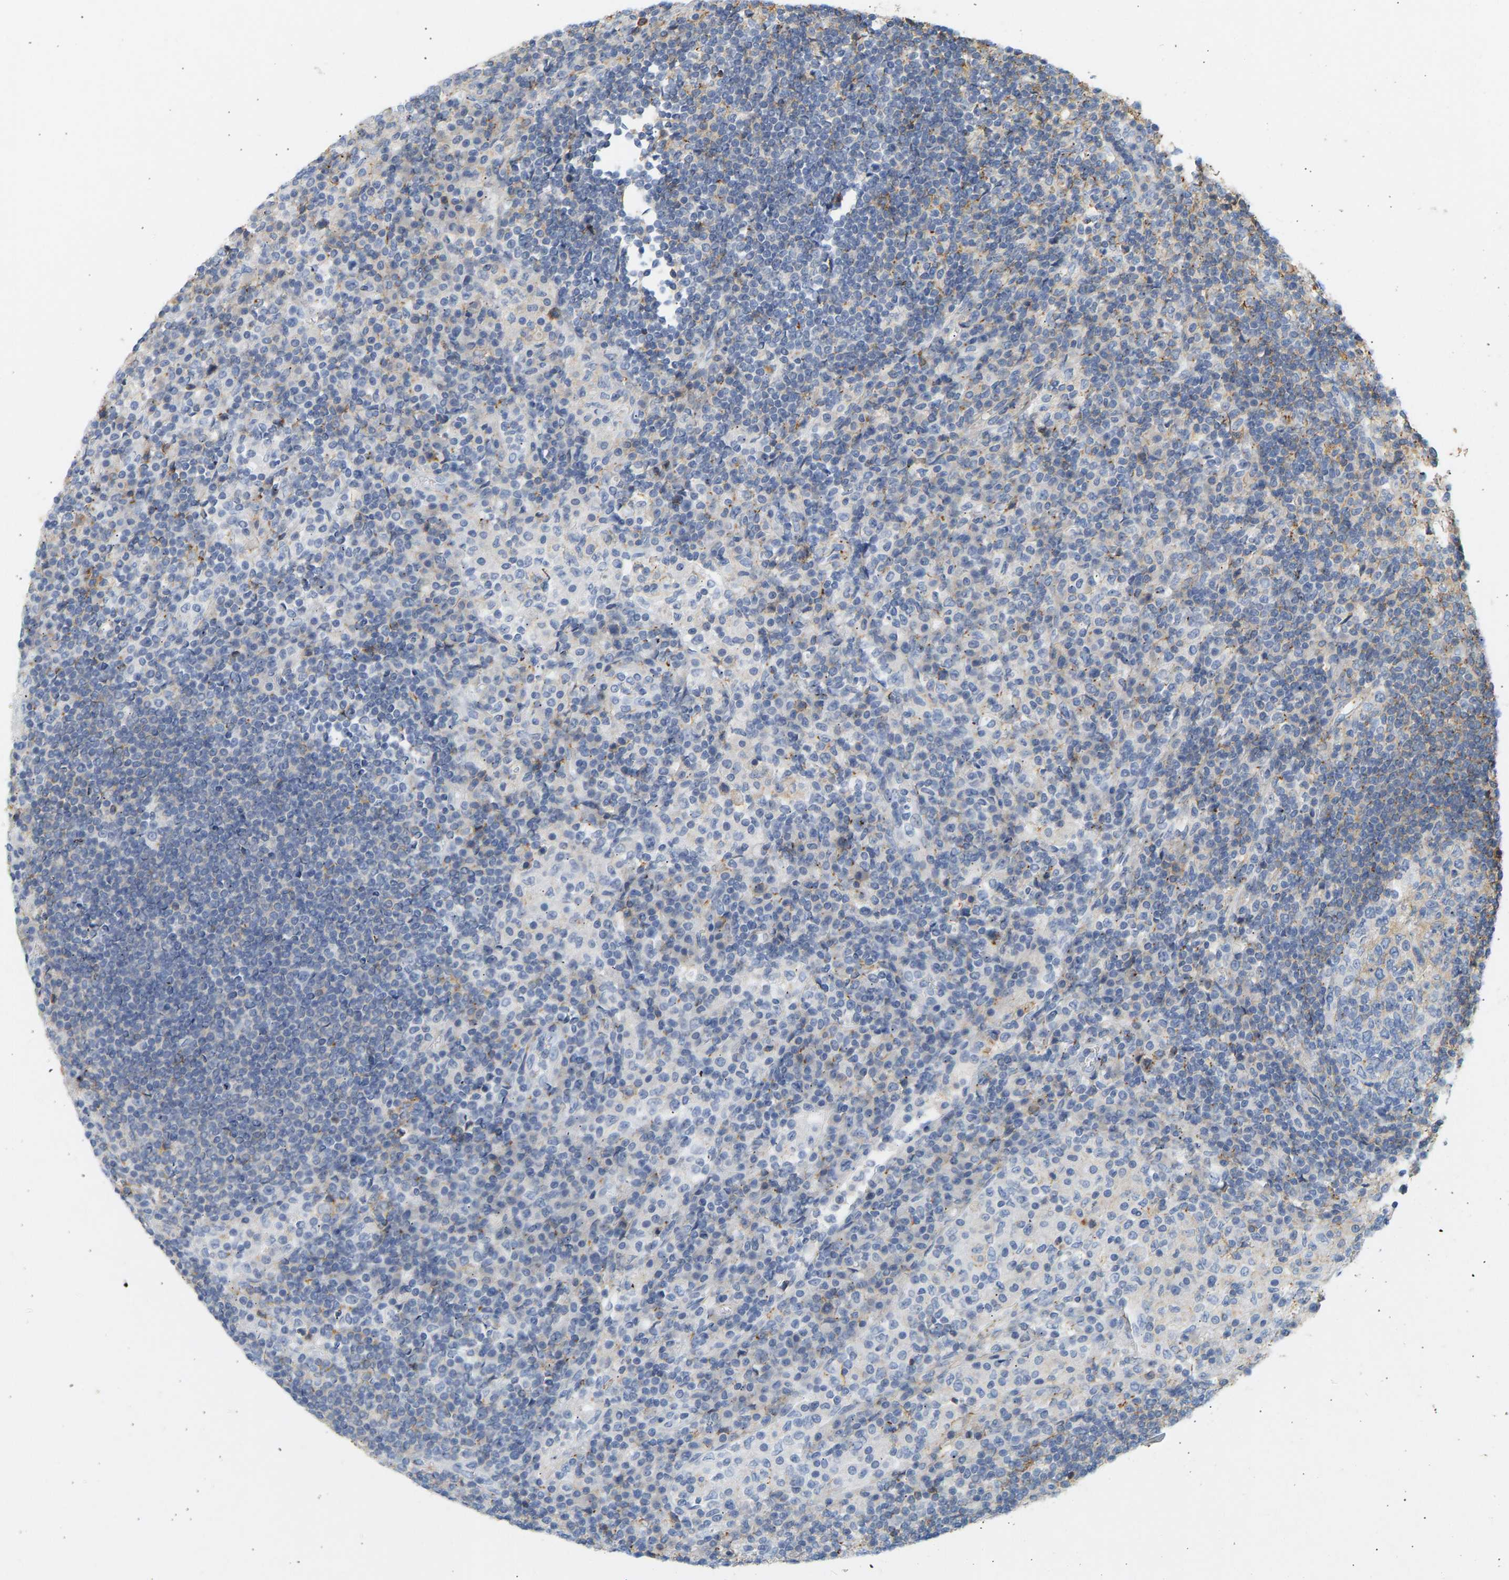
{"staining": {"intensity": "weak", "quantity": "<25%", "location": "cytoplasmic/membranous"}, "tissue": "lymph node", "cell_type": "Germinal center cells", "image_type": "normal", "snomed": [{"axis": "morphology", "description": "Normal tissue, NOS"}, {"axis": "topography", "description": "Lymph node"}], "caption": "The histopathology image displays no staining of germinal center cells in unremarkable lymph node. (DAB (3,3'-diaminobenzidine) immunohistochemistry with hematoxylin counter stain).", "gene": "BVES", "patient": {"sex": "female", "age": 53}}